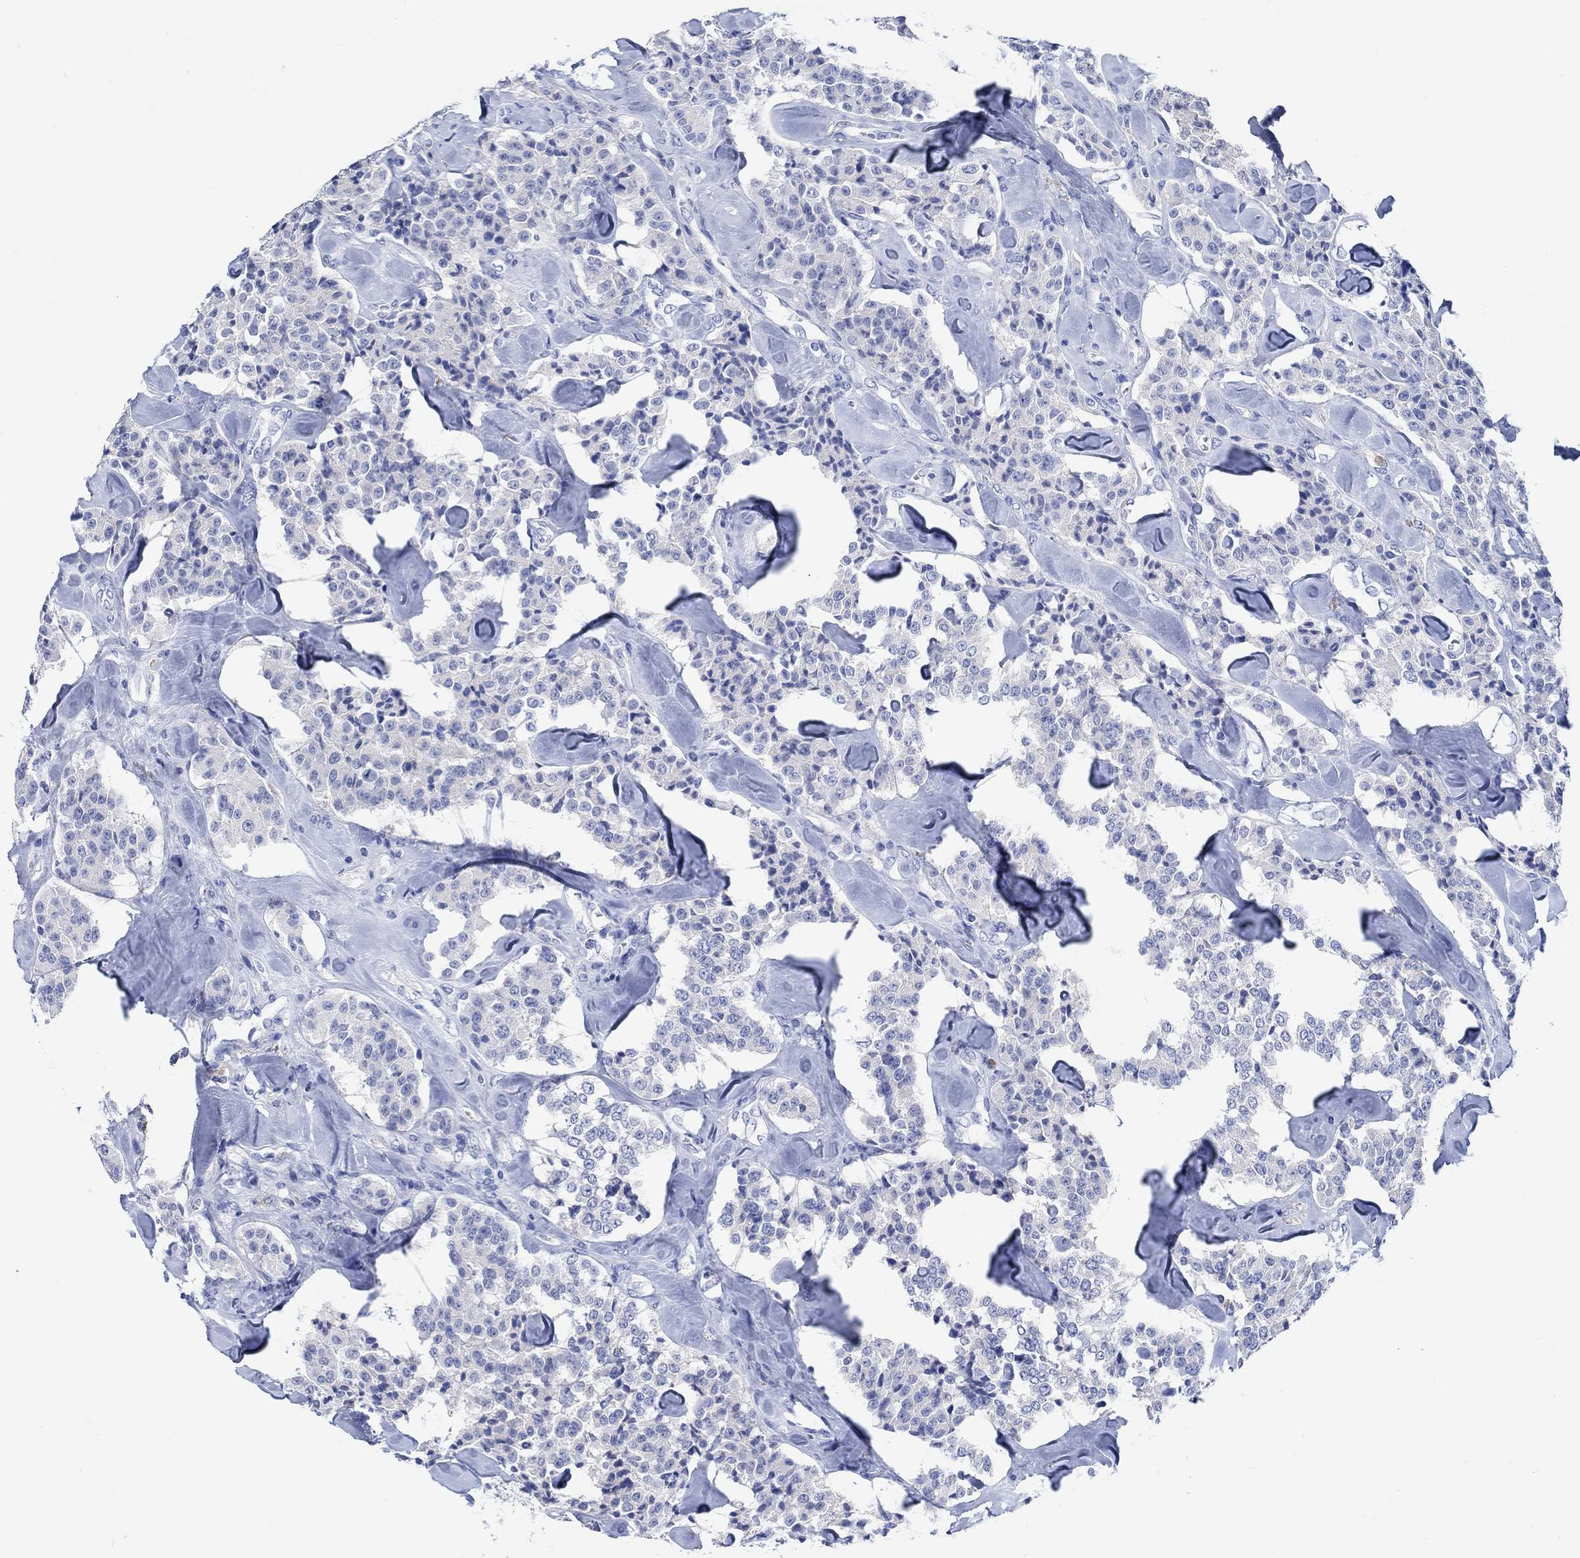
{"staining": {"intensity": "negative", "quantity": "none", "location": "none"}, "tissue": "carcinoid", "cell_type": "Tumor cells", "image_type": "cancer", "snomed": [{"axis": "morphology", "description": "Carcinoid, malignant, NOS"}, {"axis": "topography", "description": "Pancreas"}], "caption": "Carcinoid was stained to show a protein in brown. There is no significant expression in tumor cells.", "gene": "SHISA4", "patient": {"sex": "male", "age": 41}}